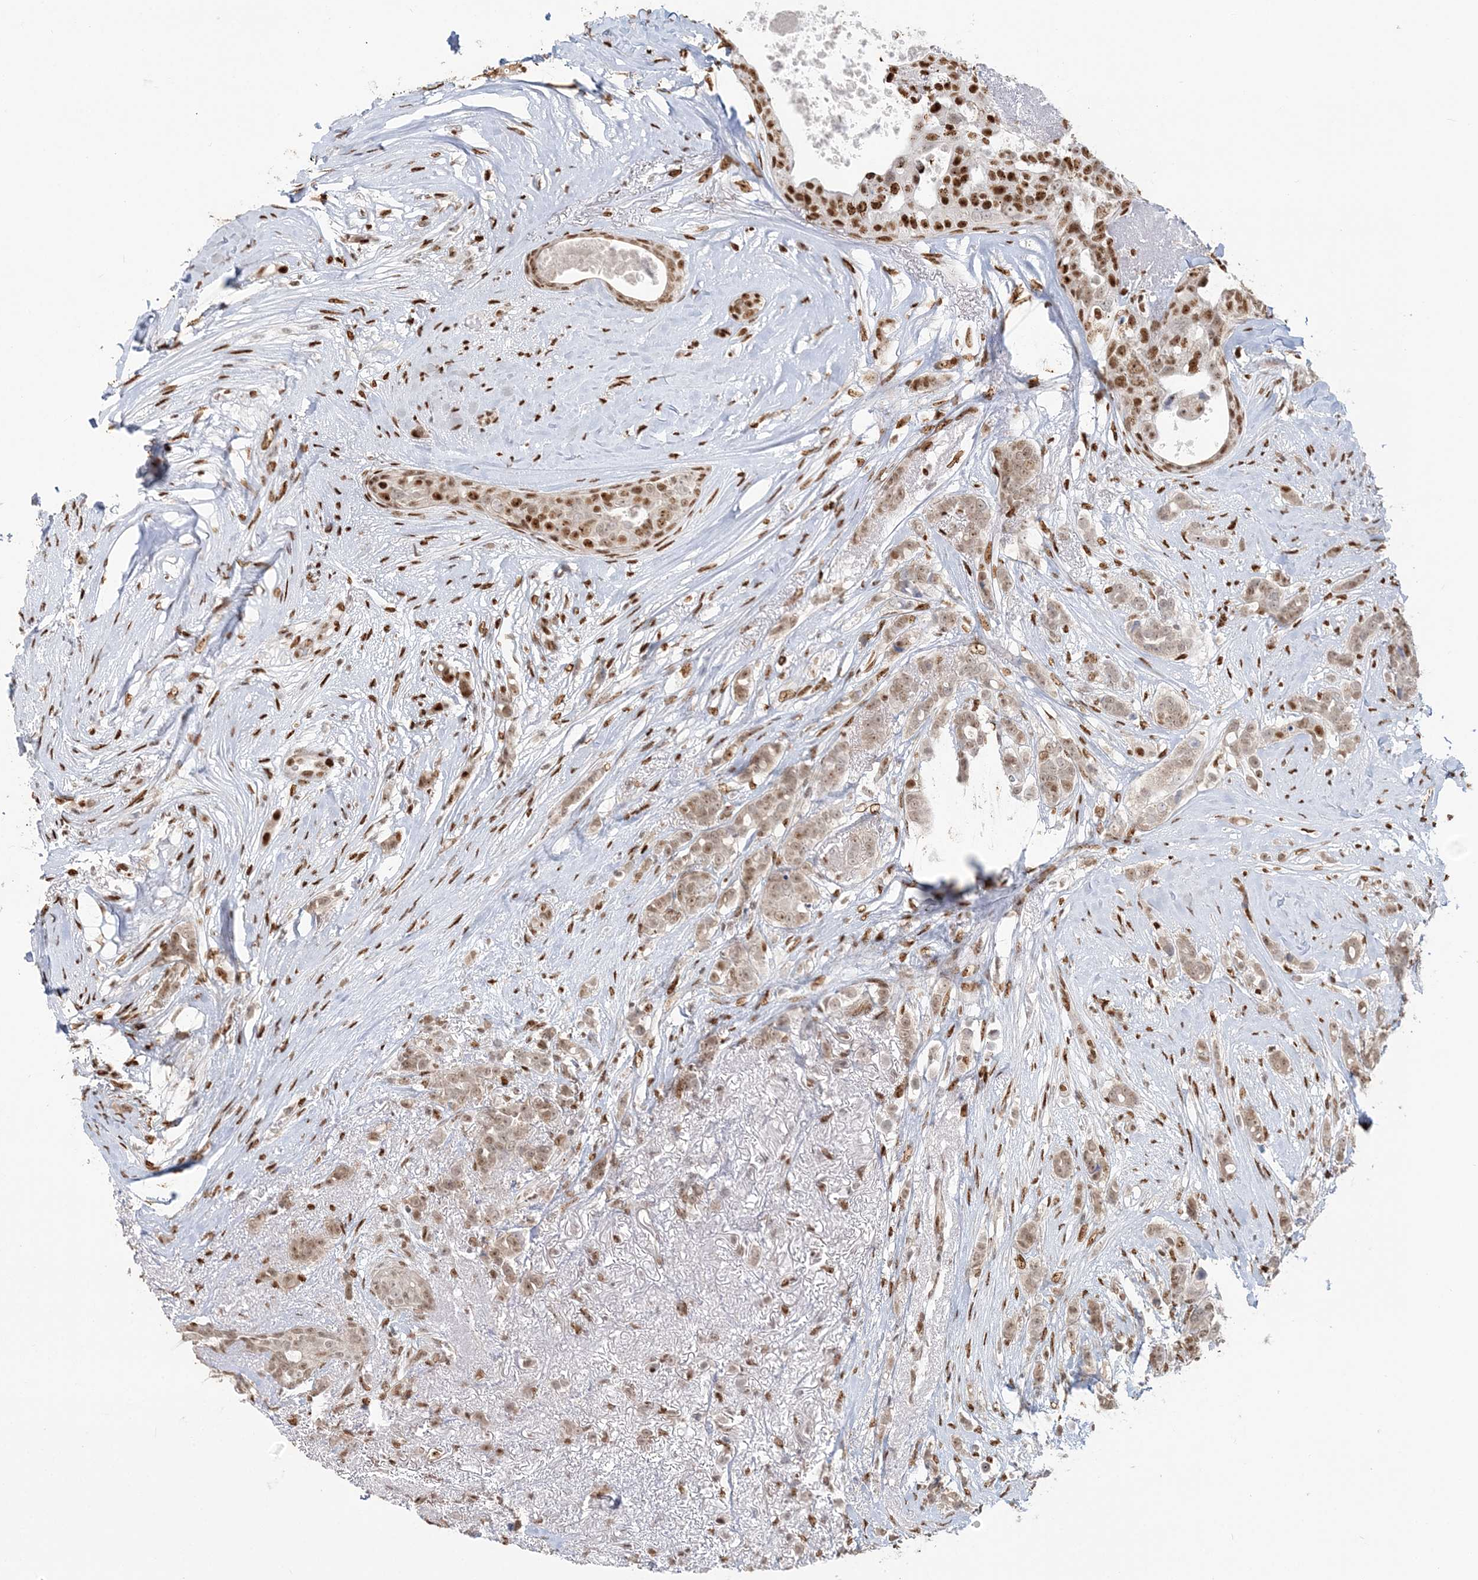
{"staining": {"intensity": "moderate", "quantity": ">75%", "location": "nuclear"}, "tissue": "breast cancer", "cell_type": "Tumor cells", "image_type": "cancer", "snomed": [{"axis": "morphology", "description": "Lobular carcinoma"}, {"axis": "topography", "description": "Breast"}], "caption": "IHC photomicrograph of neoplastic tissue: breast lobular carcinoma stained using immunohistochemistry (IHC) exhibits medium levels of moderate protein expression localized specifically in the nuclear of tumor cells, appearing as a nuclear brown color.", "gene": "SUMO2", "patient": {"sex": "female", "age": 51}}